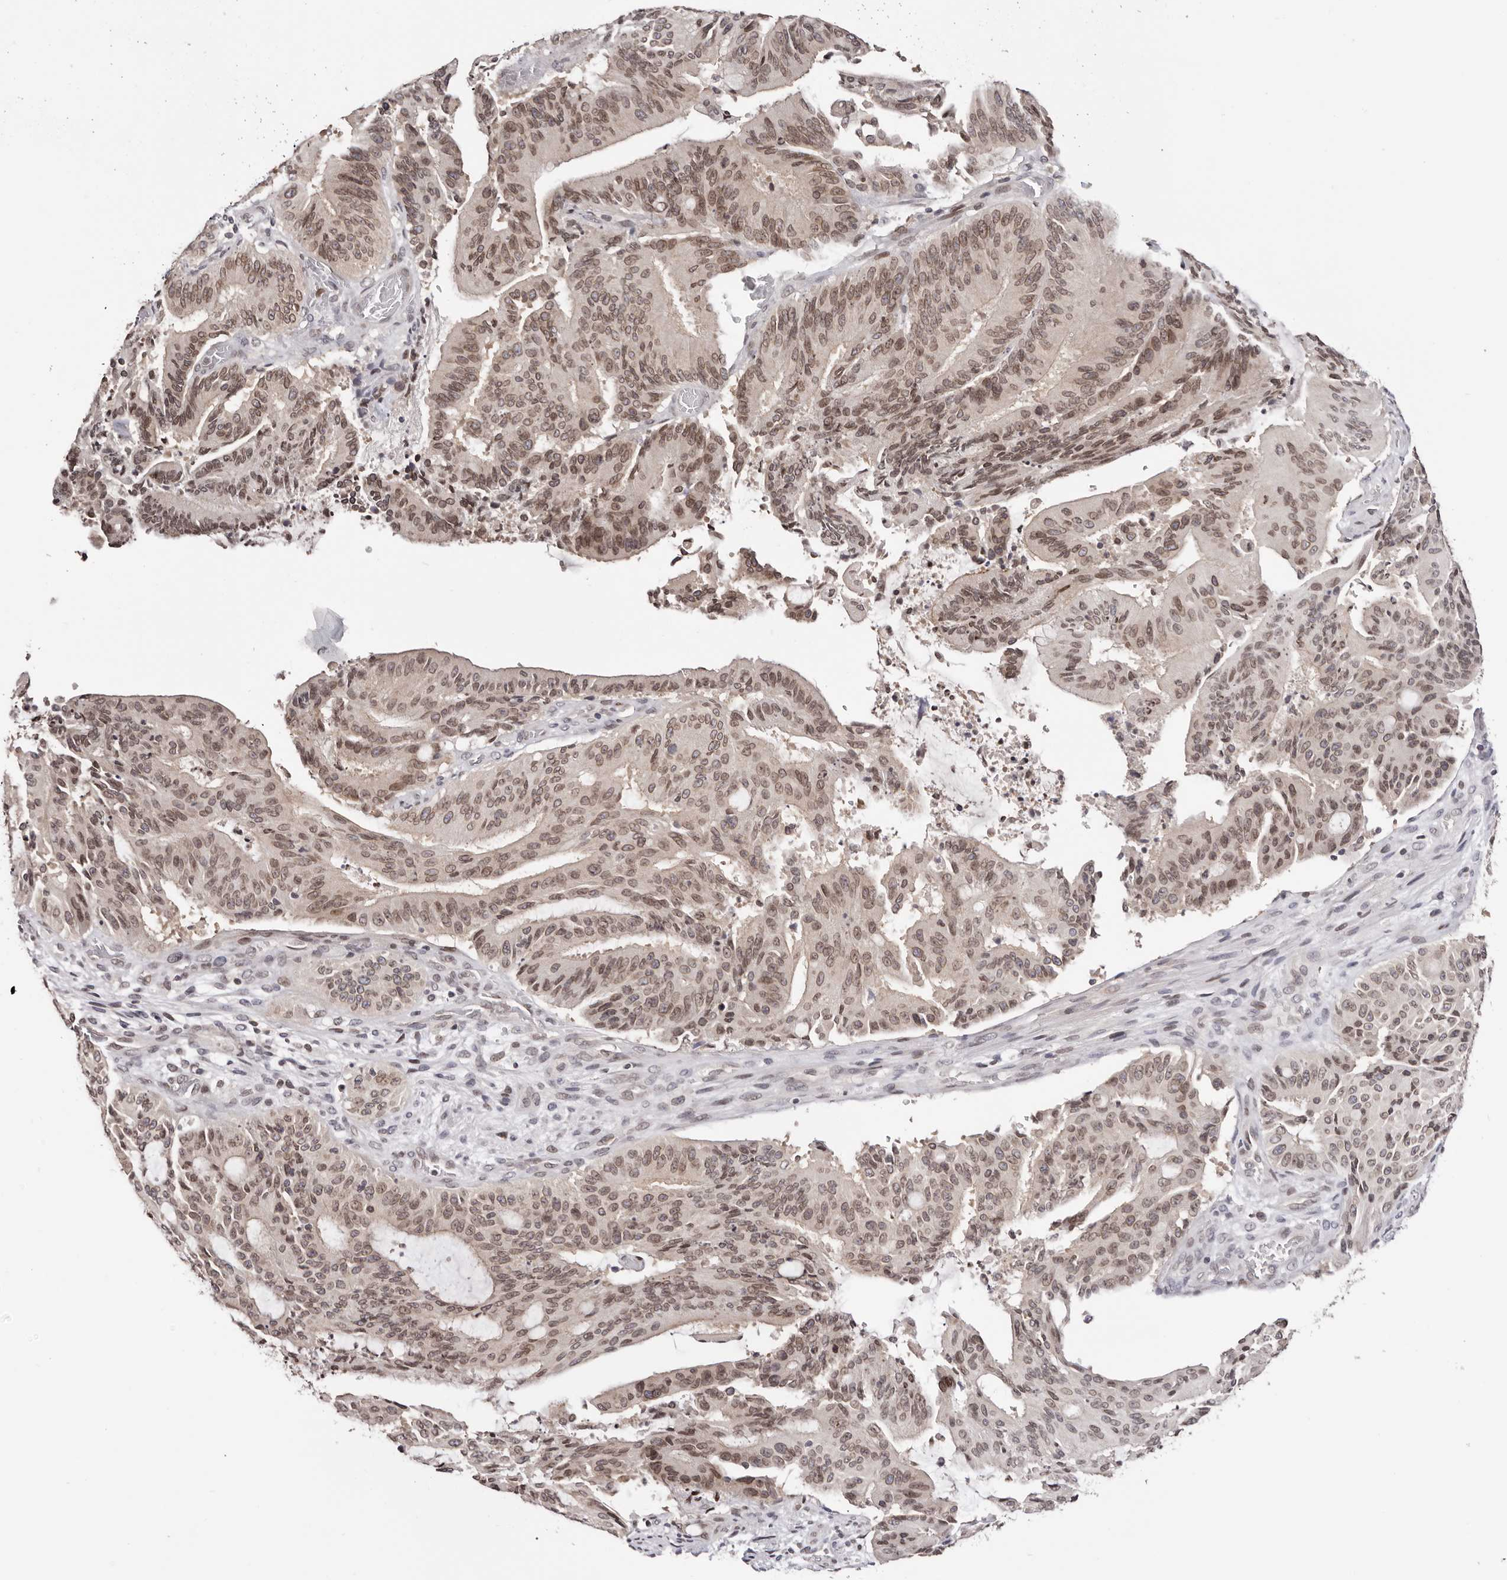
{"staining": {"intensity": "moderate", "quantity": ">75%", "location": "cytoplasmic/membranous,nuclear"}, "tissue": "liver cancer", "cell_type": "Tumor cells", "image_type": "cancer", "snomed": [{"axis": "morphology", "description": "Normal tissue, NOS"}, {"axis": "morphology", "description": "Cholangiocarcinoma"}, {"axis": "topography", "description": "Liver"}, {"axis": "topography", "description": "Peripheral nerve tissue"}], "caption": "Immunohistochemical staining of liver cholangiocarcinoma shows moderate cytoplasmic/membranous and nuclear protein positivity in about >75% of tumor cells. (Stains: DAB (3,3'-diaminobenzidine) in brown, nuclei in blue, Microscopy: brightfield microscopy at high magnification).", "gene": "NUP153", "patient": {"sex": "female", "age": 73}}